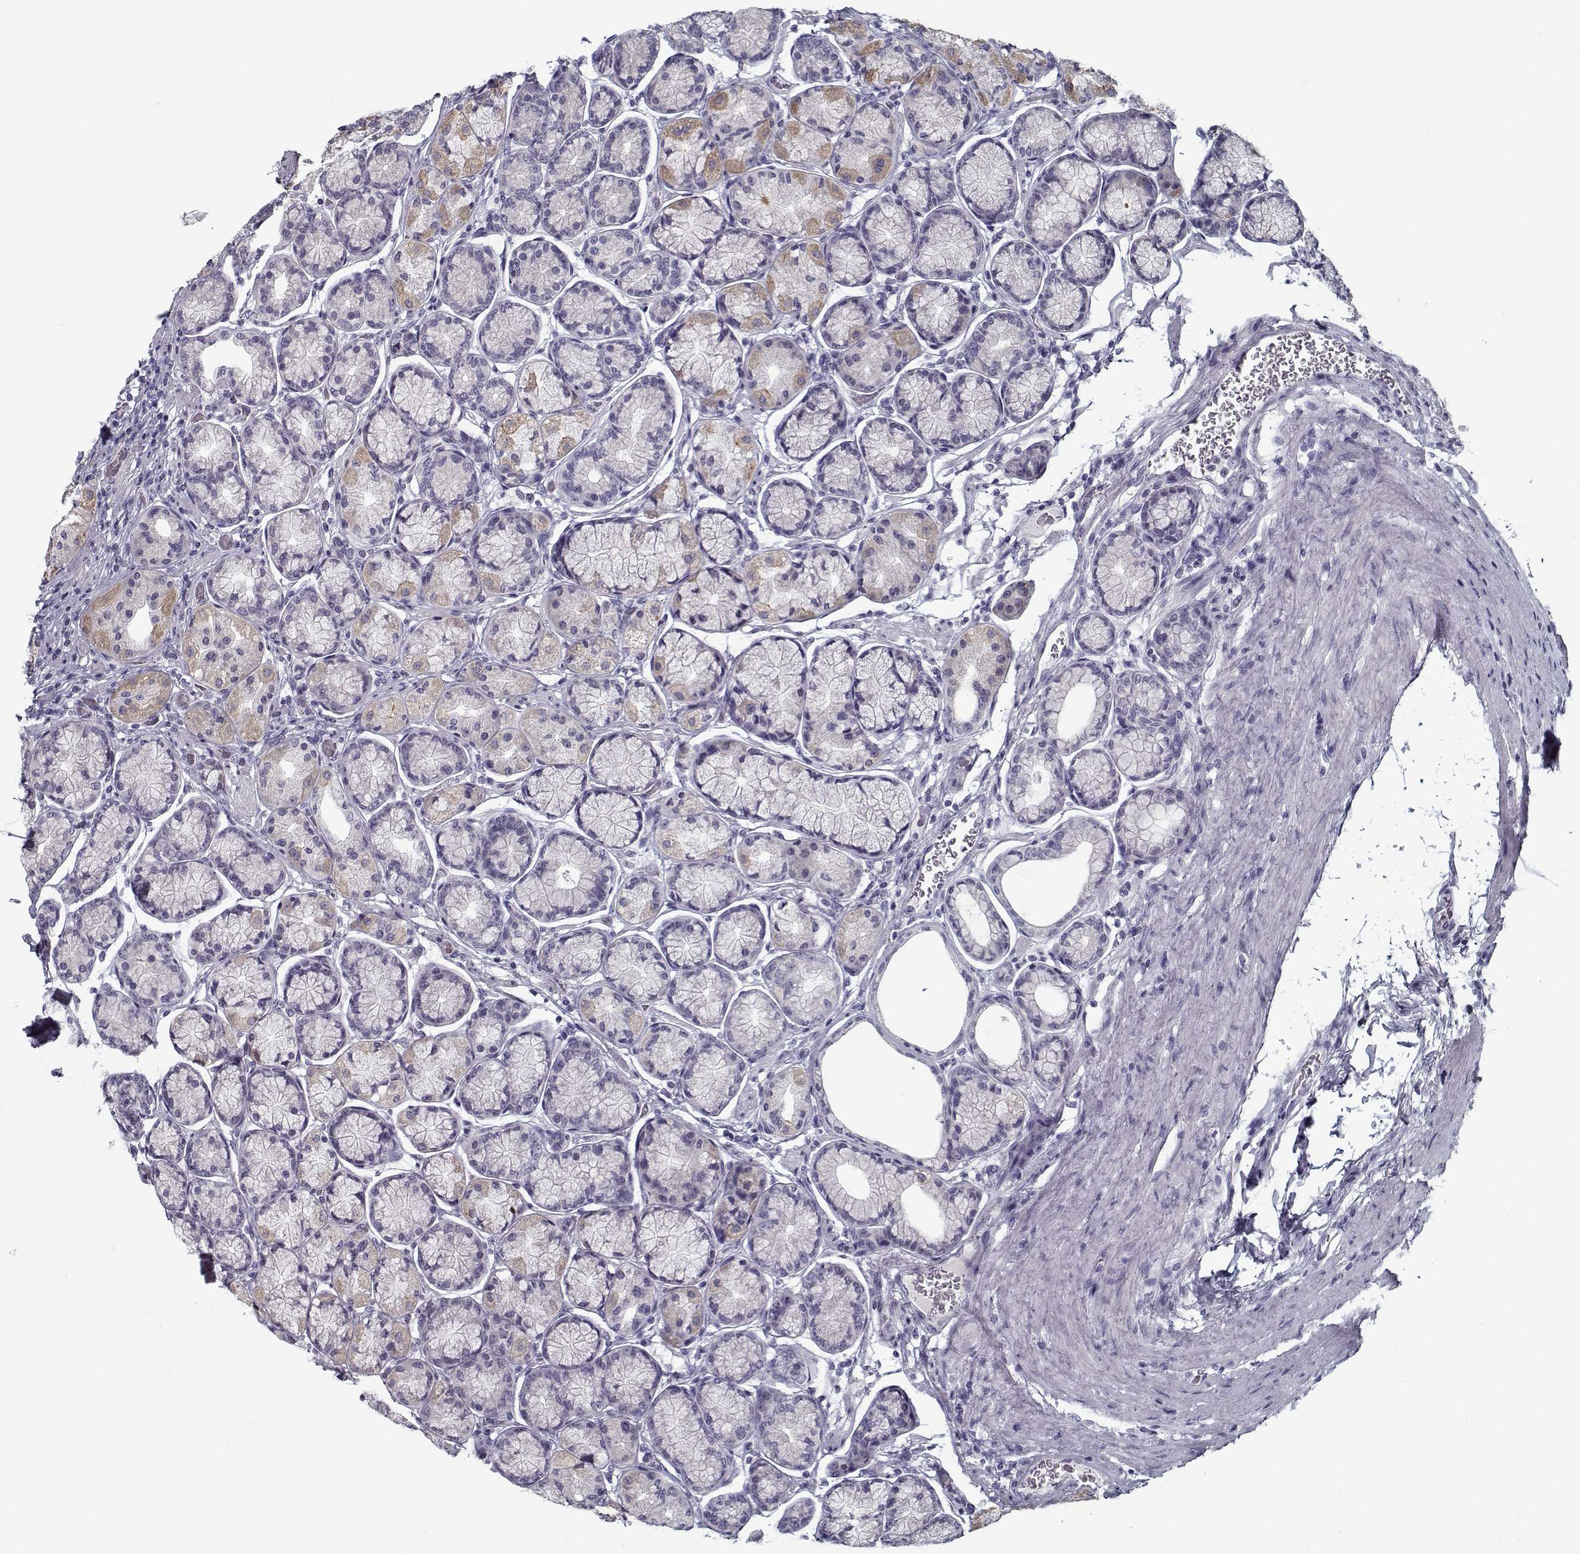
{"staining": {"intensity": "weak", "quantity": "<25%", "location": "cytoplasmic/membranous"}, "tissue": "stomach", "cell_type": "Glandular cells", "image_type": "normal", "snomed": [{"axis": "morphology", "description": "Normal tissue, NOS"}, {"axis": "morphology", "description": "Adenocarcinoma, NOS"}, {"axis": "morphology", "description": "Adenocarcinoma, High grade"}, {"axis": "topography", "description": "Stomach, upper"}, {"axis": "topography", "description": "Stomach"}], "caption": "This micrograph is of unremarkable stomach stained with immunohistochemistry to label a protein in brown with the nuclei are counter-stained blue. There is no expression in glandular cells. (DAB (3,3'-diaminobenzidine) IHC with hematoxylin counter stain).", "gene": "DDX25", "patient": {"sex": "female", "age": 65}}